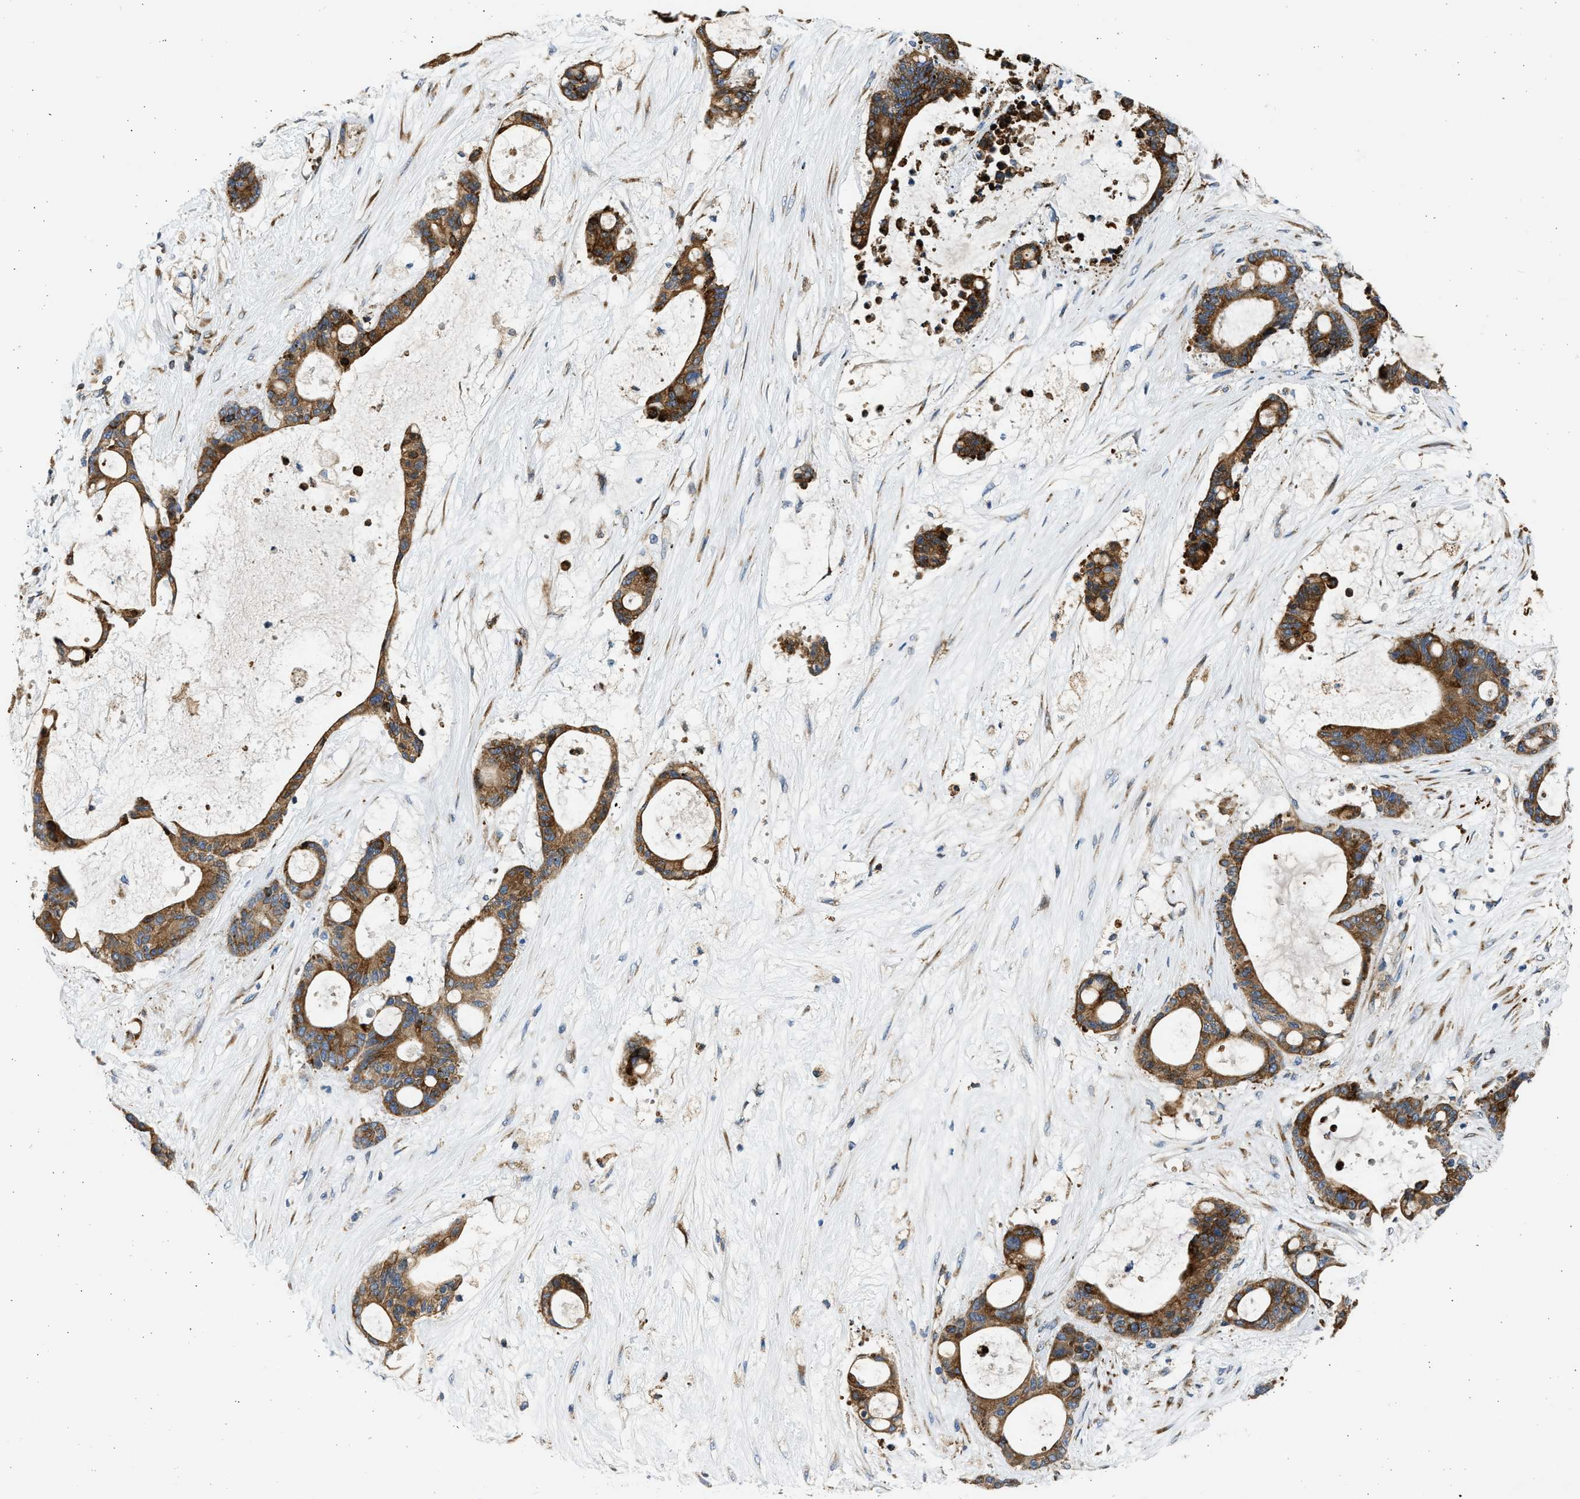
{"staining": {"intensity": "strong", "quantity": ">75%", "location": "cytoplasmic/membranous"}, "tissue": "liver cancer", "cell_type": "Tumor cells", "image_type": "cancer", "snomed": [{"axis": "morphology", "description": "Cholangiocarcinoma"}, {"axis": "topography", "description": "Liver"}], "caption": "A photomicrograph of liver cancer (cholangiocarcinoma) stained for a protein shows strong cytoplasmic/membranous brown staining in tumor cells.", "gene": "PLD2", "patient": {"sex": "female", "age": 73}}